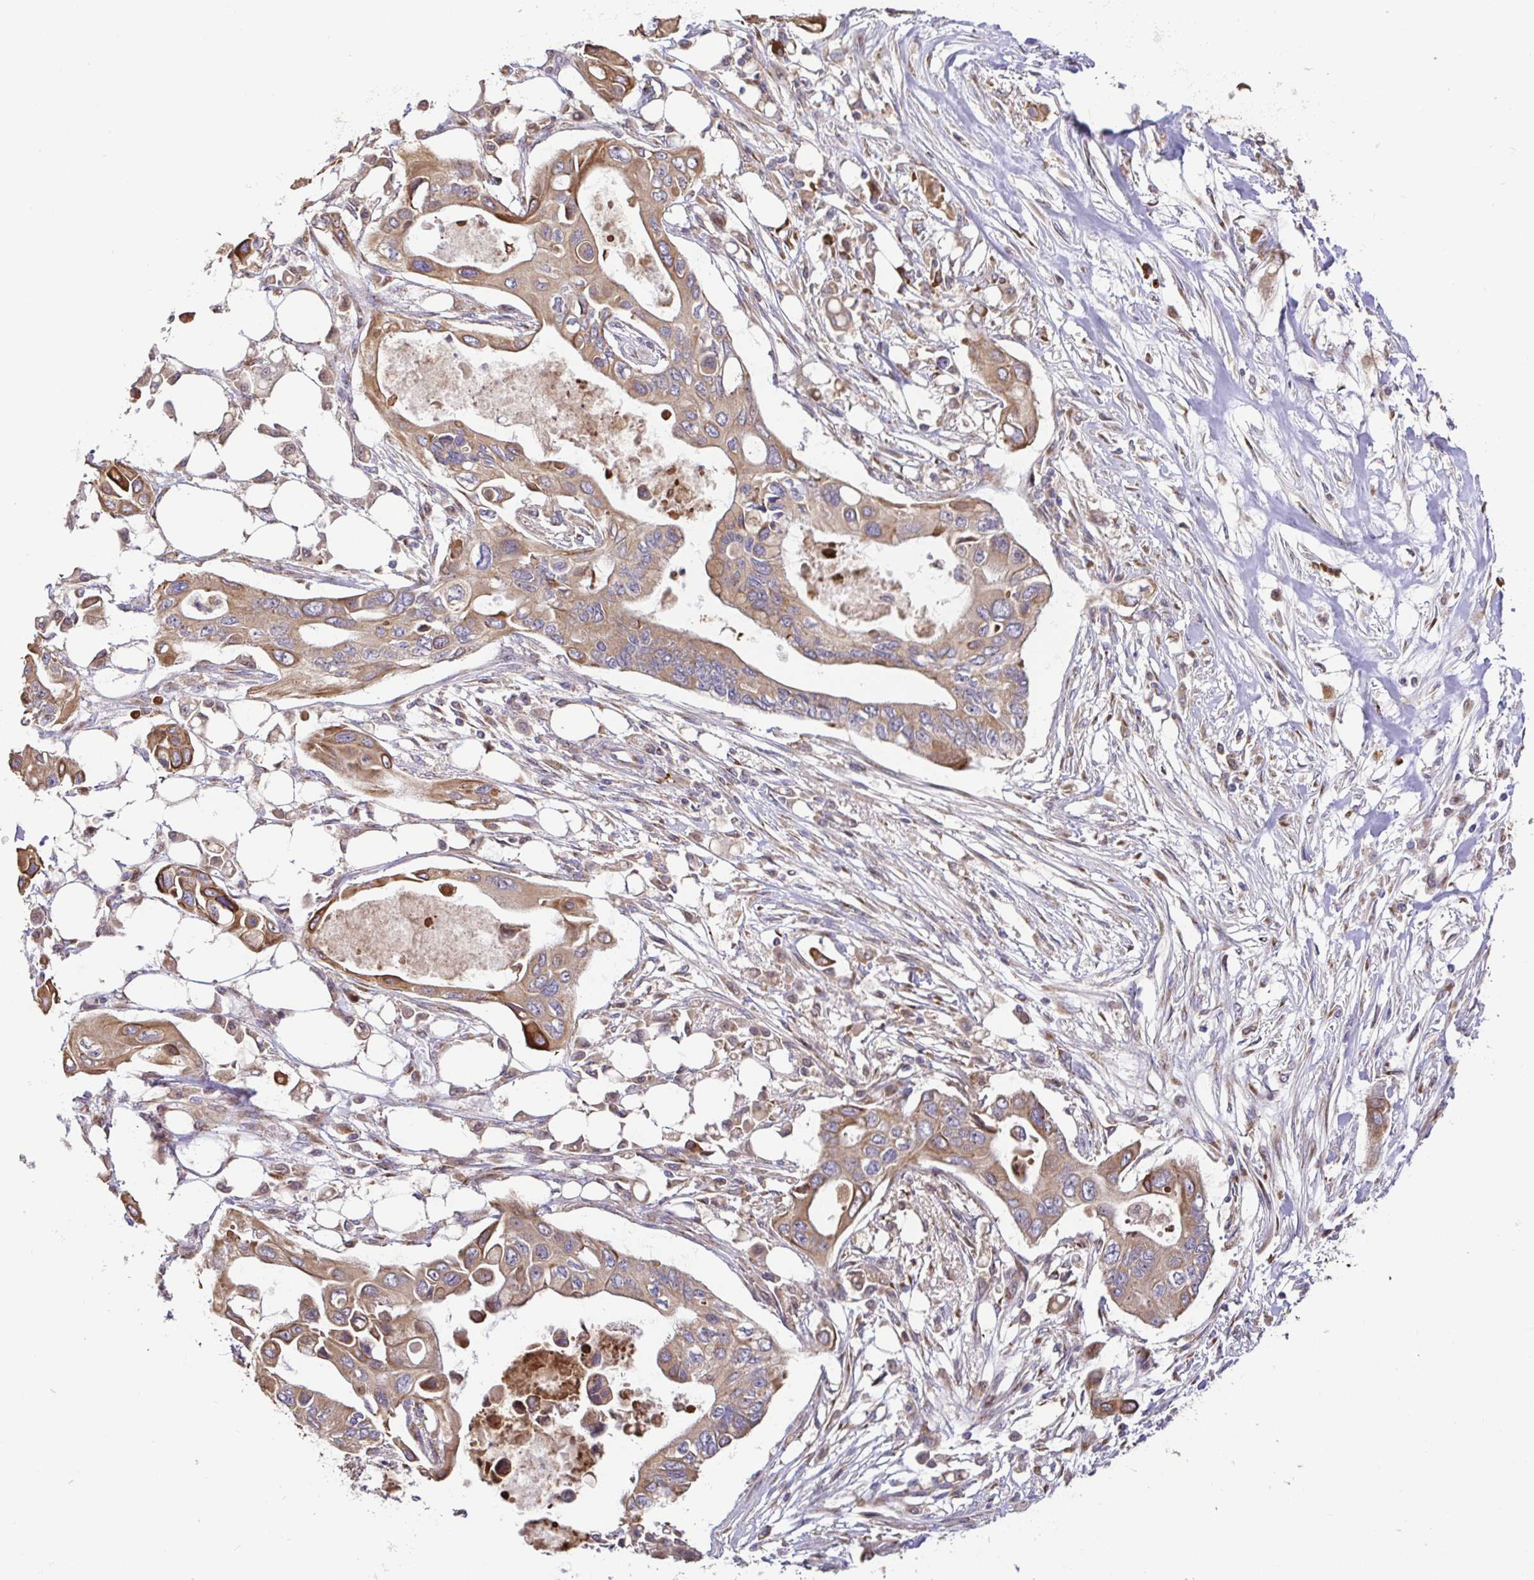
{"staining": {"intensity": "moderate", "quantity": ">75%", "location": "cytoplasmic/membranous"}, "tissue": "pancreatic cancer", "cell_type": "Tumor cells", "image_type": "cancer", "snomed": [{"axis": "morphology", "description": "Adenocarcinoma, NOS"}, {"axis": "topography", "description": "Pancreas"}], "caption": "Immunohistochemistry (IHC) photomicrograph of neoplastic tissue: adenocarcinoma (pancreatic) stained using IHC demonstrates medium levels of moderate protein expression localized specifically in the cytoplasmic/membranous of tumor cells, appearing as a cytoplasmic/membranous brown color.", "gene": "ELP1", "patient": {"sex": "female", "age": 63}}